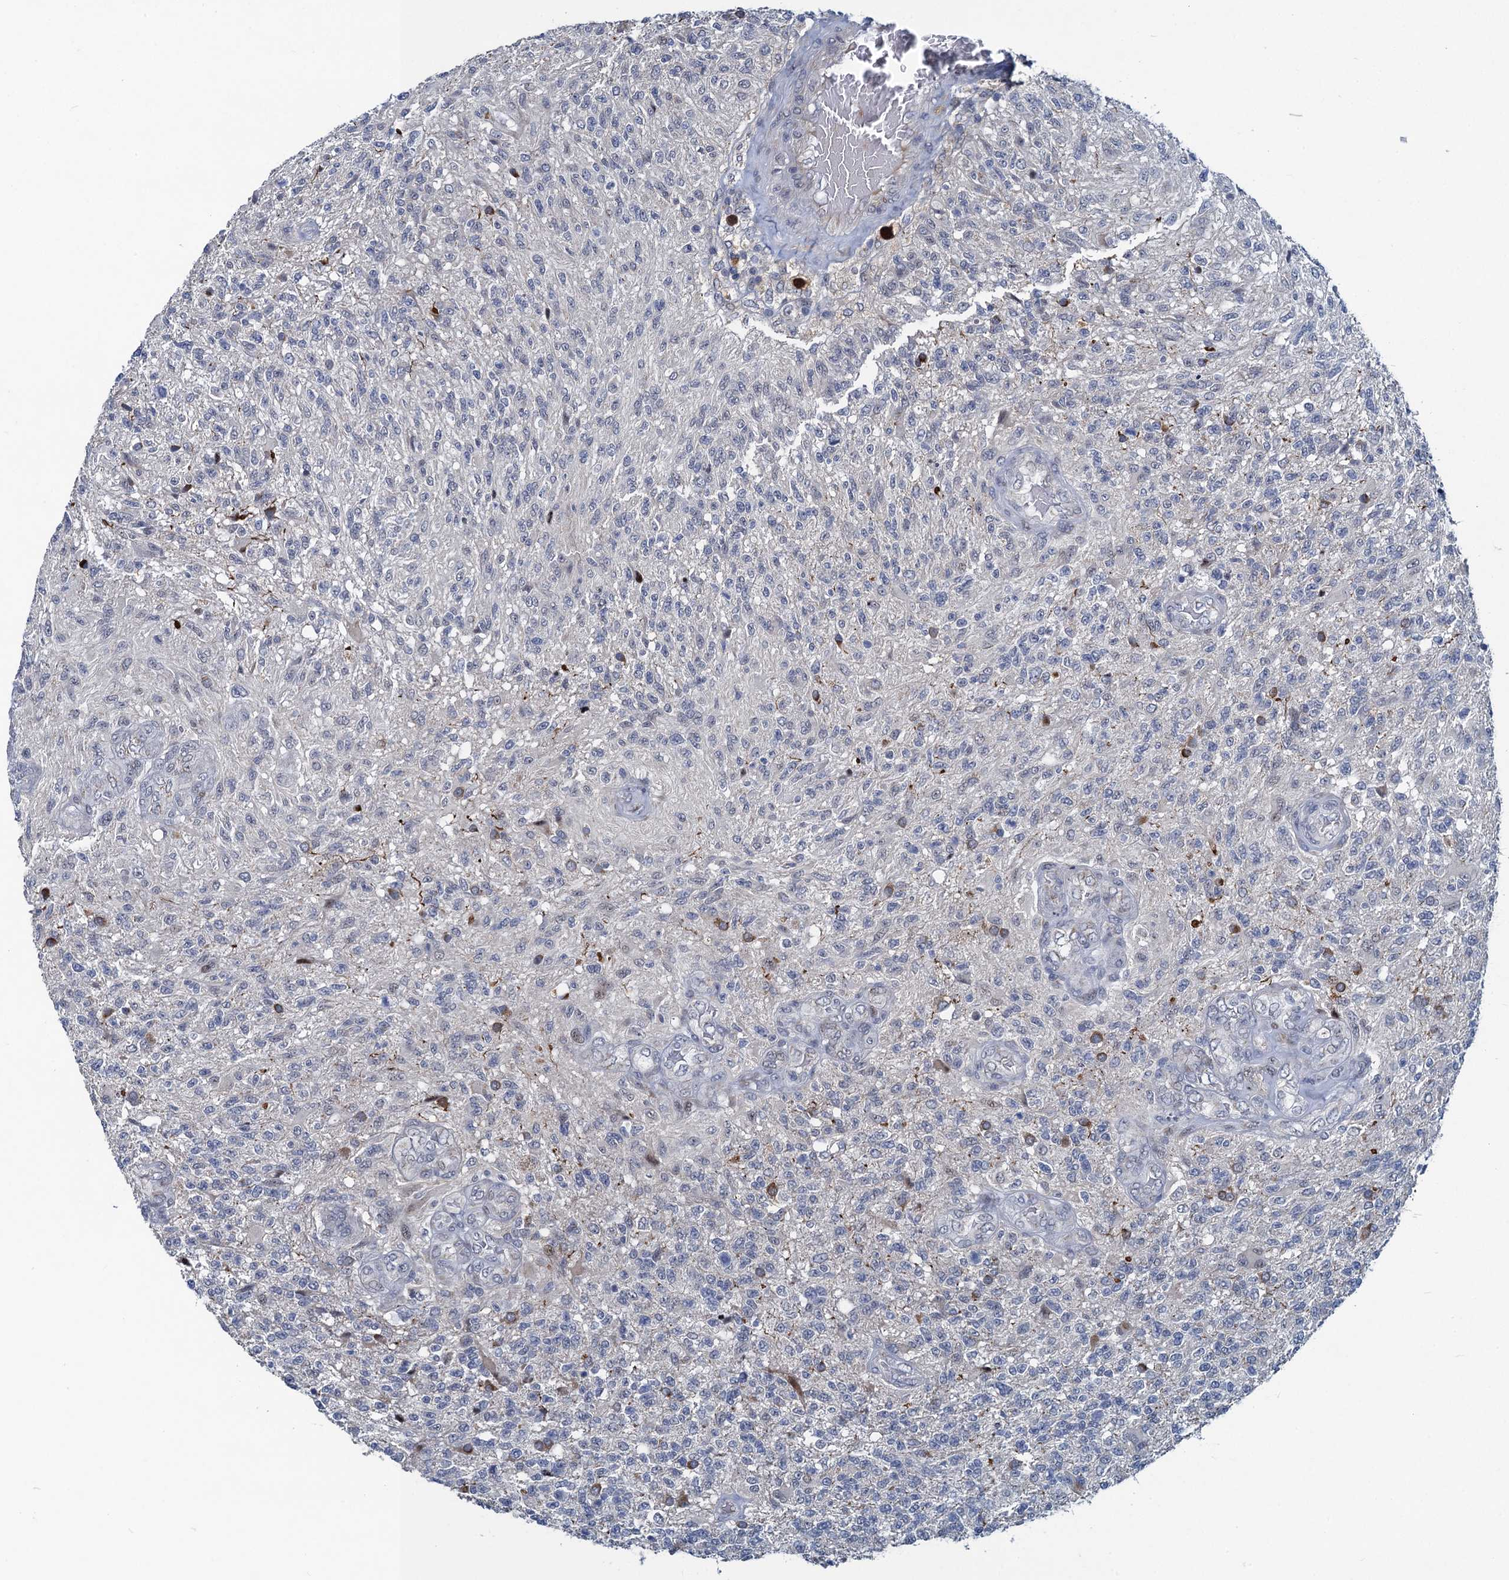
{"staining": {"intensity": "negative", "quantity": "none", "location": "none"}, "tissue": "glioma", "cell_type": "Tumor cells", "image_type": "cancer", "snomed": [{"axis": "morphology", "description": "Glioma, malignant, High grade"}, {"axis": "topography", "description": "Brain"}], "caption": "This histopathology image is of glioma stained with immunohistochemistry (IHC) to label a protein in brown with the nuclei are counter-stained blue. There is no positivity in tumor cells.", "gene": "ATOSA", "patient": {"sex": "male", "age": 56}}